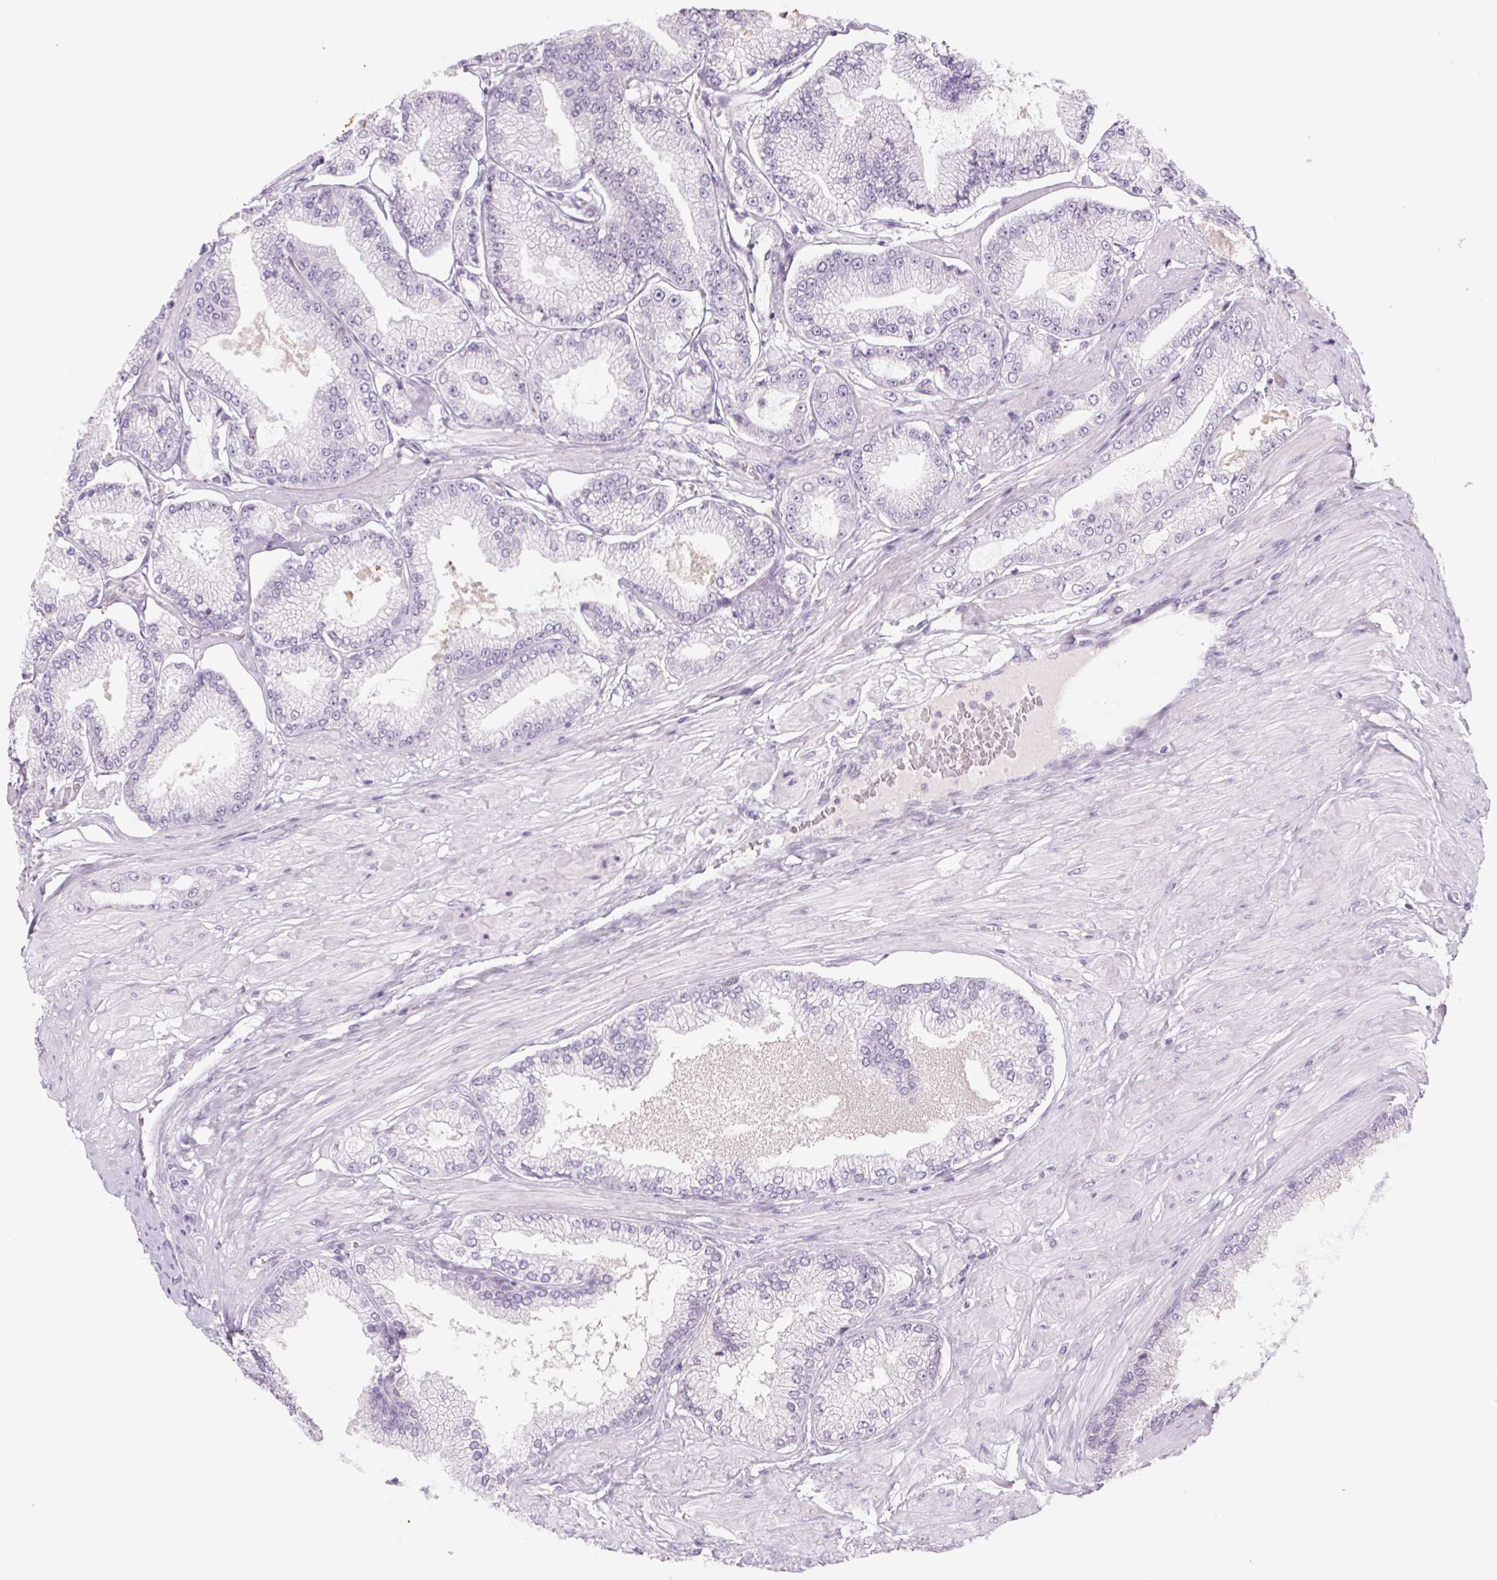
{"staining": {"intensity": "negative", "quantity": "none", "location": "none"}, "tissue": "prostate cancer", "cell_type": "Tumor cells", "image_type": "cancer", "snomed": [{"axis": "morphology", "description": "Adenocarcinoma, Low grade"}, {"axis": "topography", "description": "Prostate"}], "caption": "IHC histopathology image of neoplastic tissue: human adenocarcinoma (low-grade) (prostate) stained with DAB exhibits no significant protein positivity in tumor cells.", "gene": "KRT1", "patient": {"sex": "male", "age": 55}}